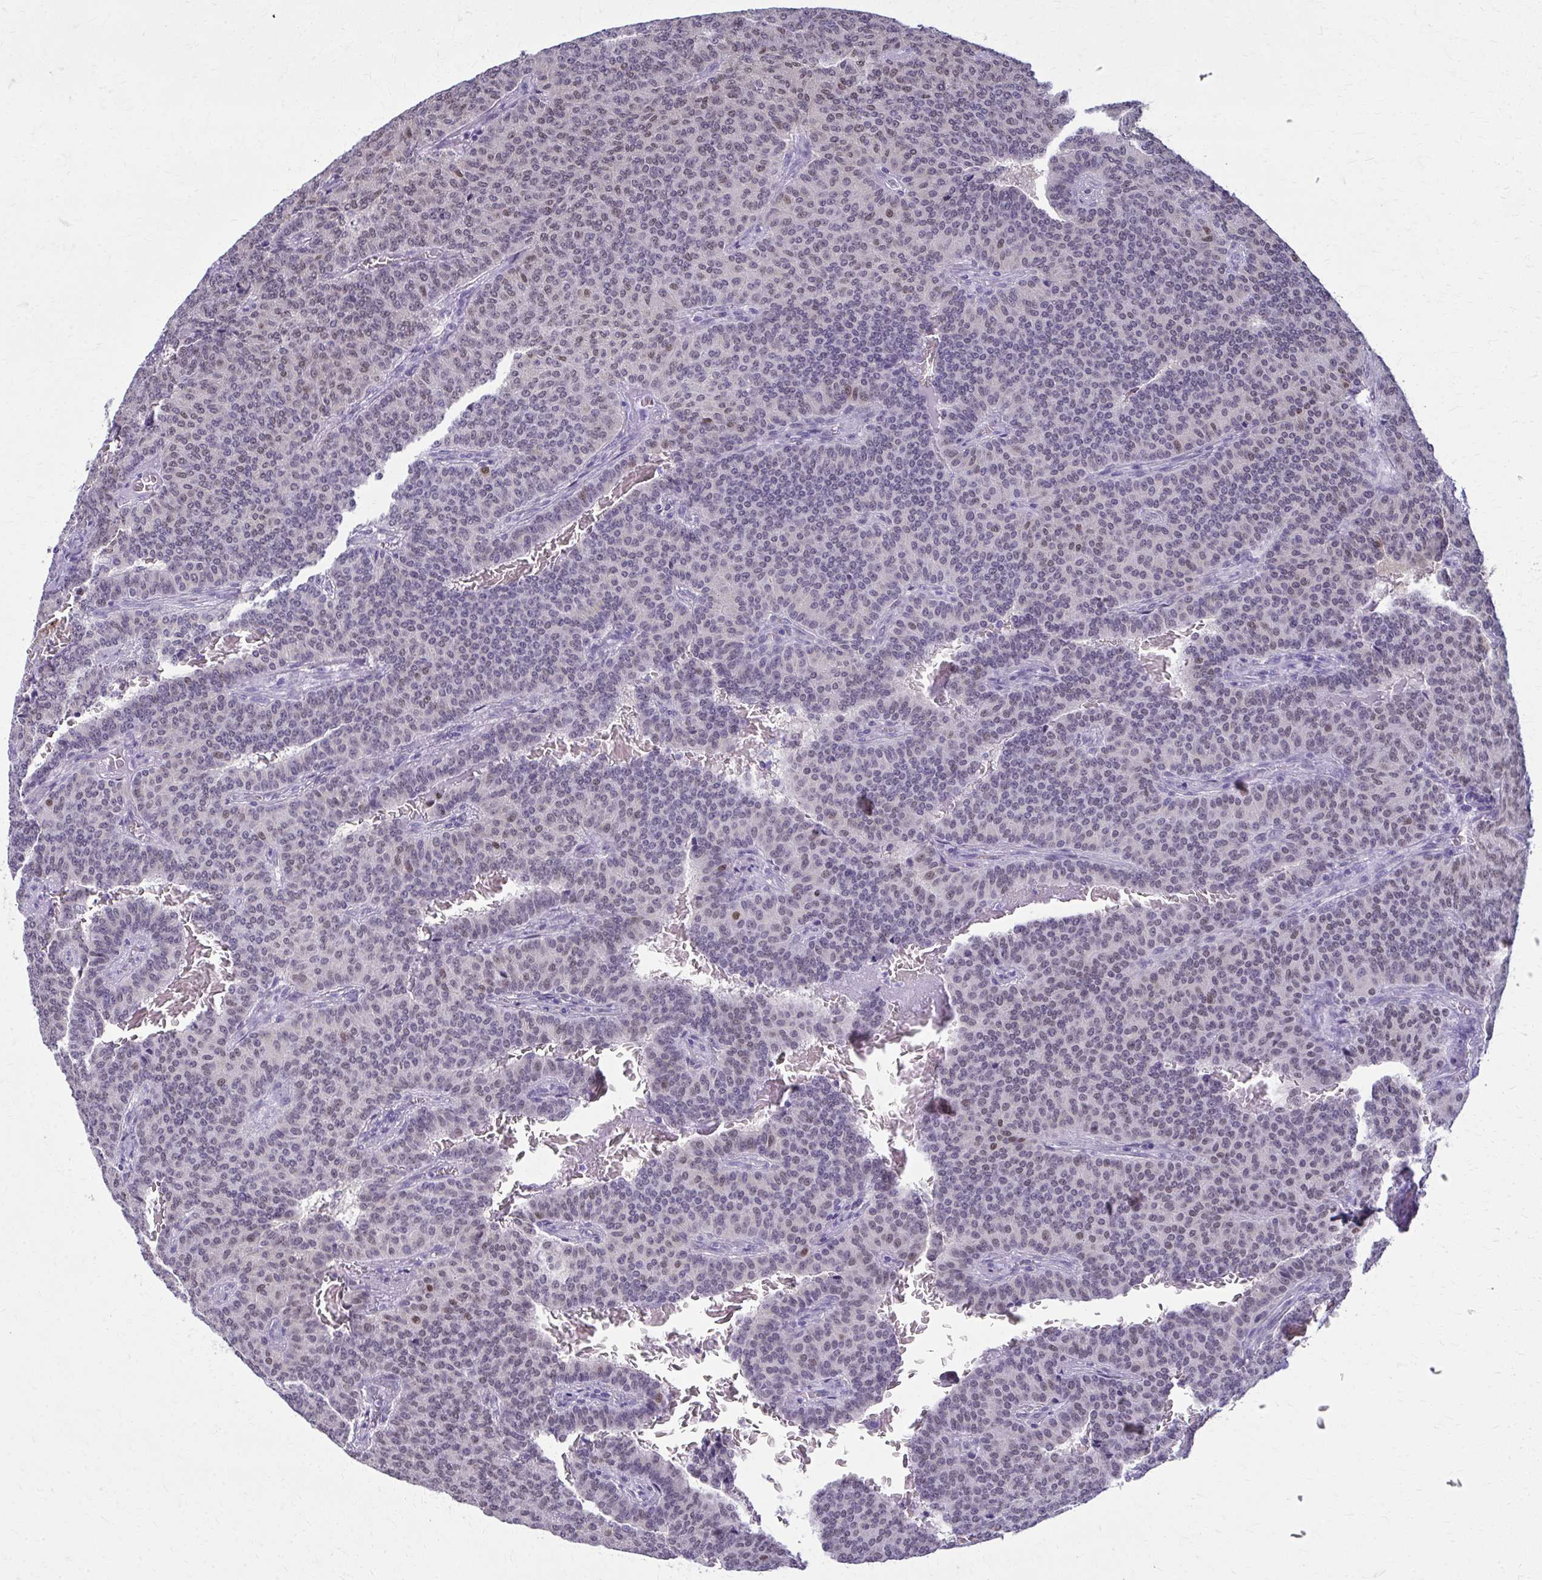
{"staining": {"intensity": "weak", "quantity": "<25%", "location": "nuclear"}, "tissue": "carcinoid", "cell_type": "Tumor cells", "image_type": "cancer", "snomed": [{"axis": "morphology", "description": "Carcinoid, malignant, NOS"}, {"axis": "topography", "description": "Lung"}], "caption": "Carcinoid stained for a protein using immunohistochemistry (IHC) exhibits no expression tumor cells.", "gene": "SCLY", "patient": {"sex": "male", "age": 61}}